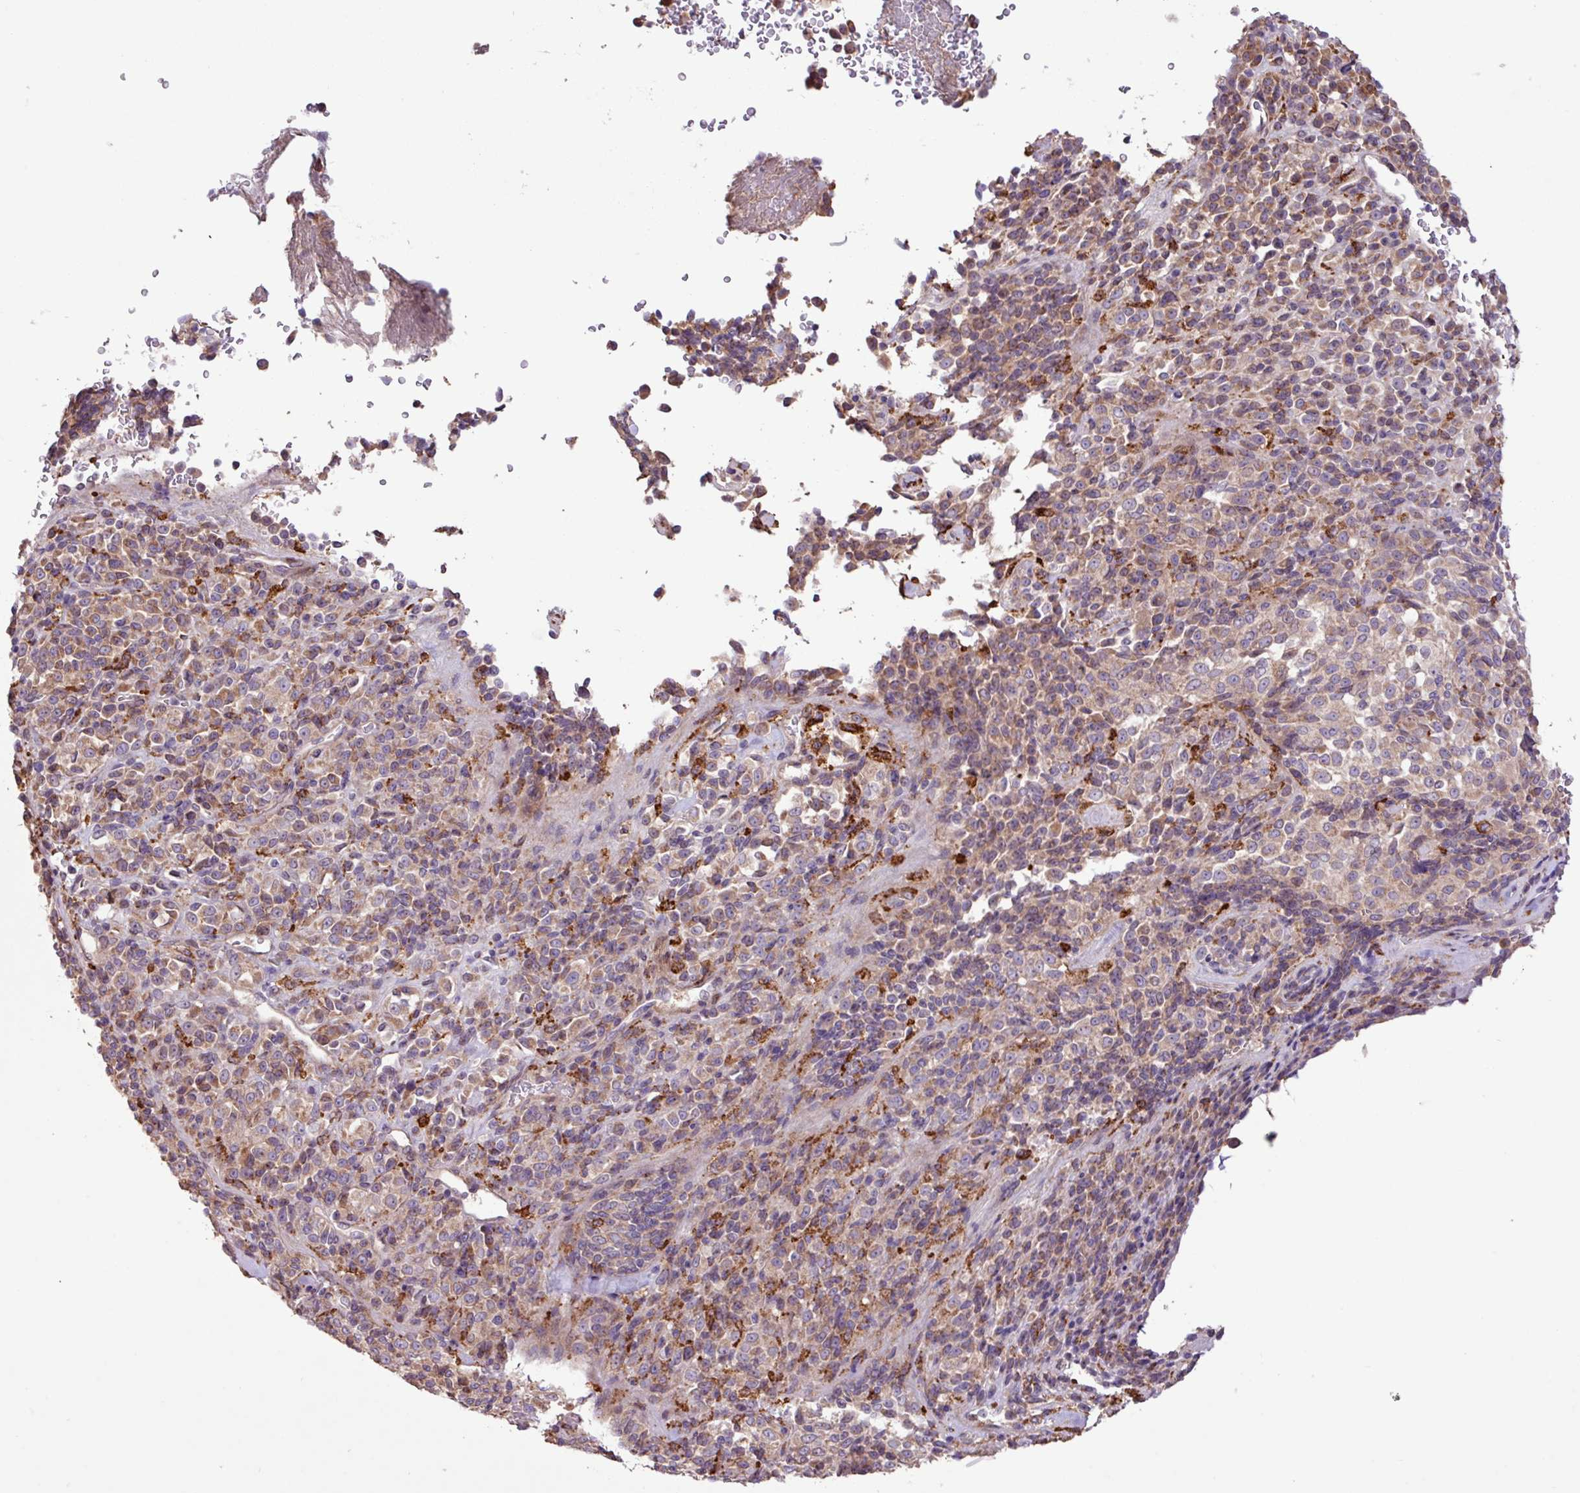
{"staining": {"intensity": "weak", "quantity": ">75%", "location": "cytoplasmic/membranous"}, "tissue": "melanoma", "cell_type": "Tumor cells", "image_type": "cancer", "snomed": [{"axis": "morphology", "description": "Malignant melanoma, Metastatic site"}, {"axis": "topography", "description": "Brain"}], "caption": "This is a histology image of immunohistochemistry (IHC) staining of malignant melanoma (metastatic site), which shows weak positivity in the cytoplasmic/membranous of tumor cells.", "gene": "ARHGEF25", "patient": {"sex": "female", "age": 56}}